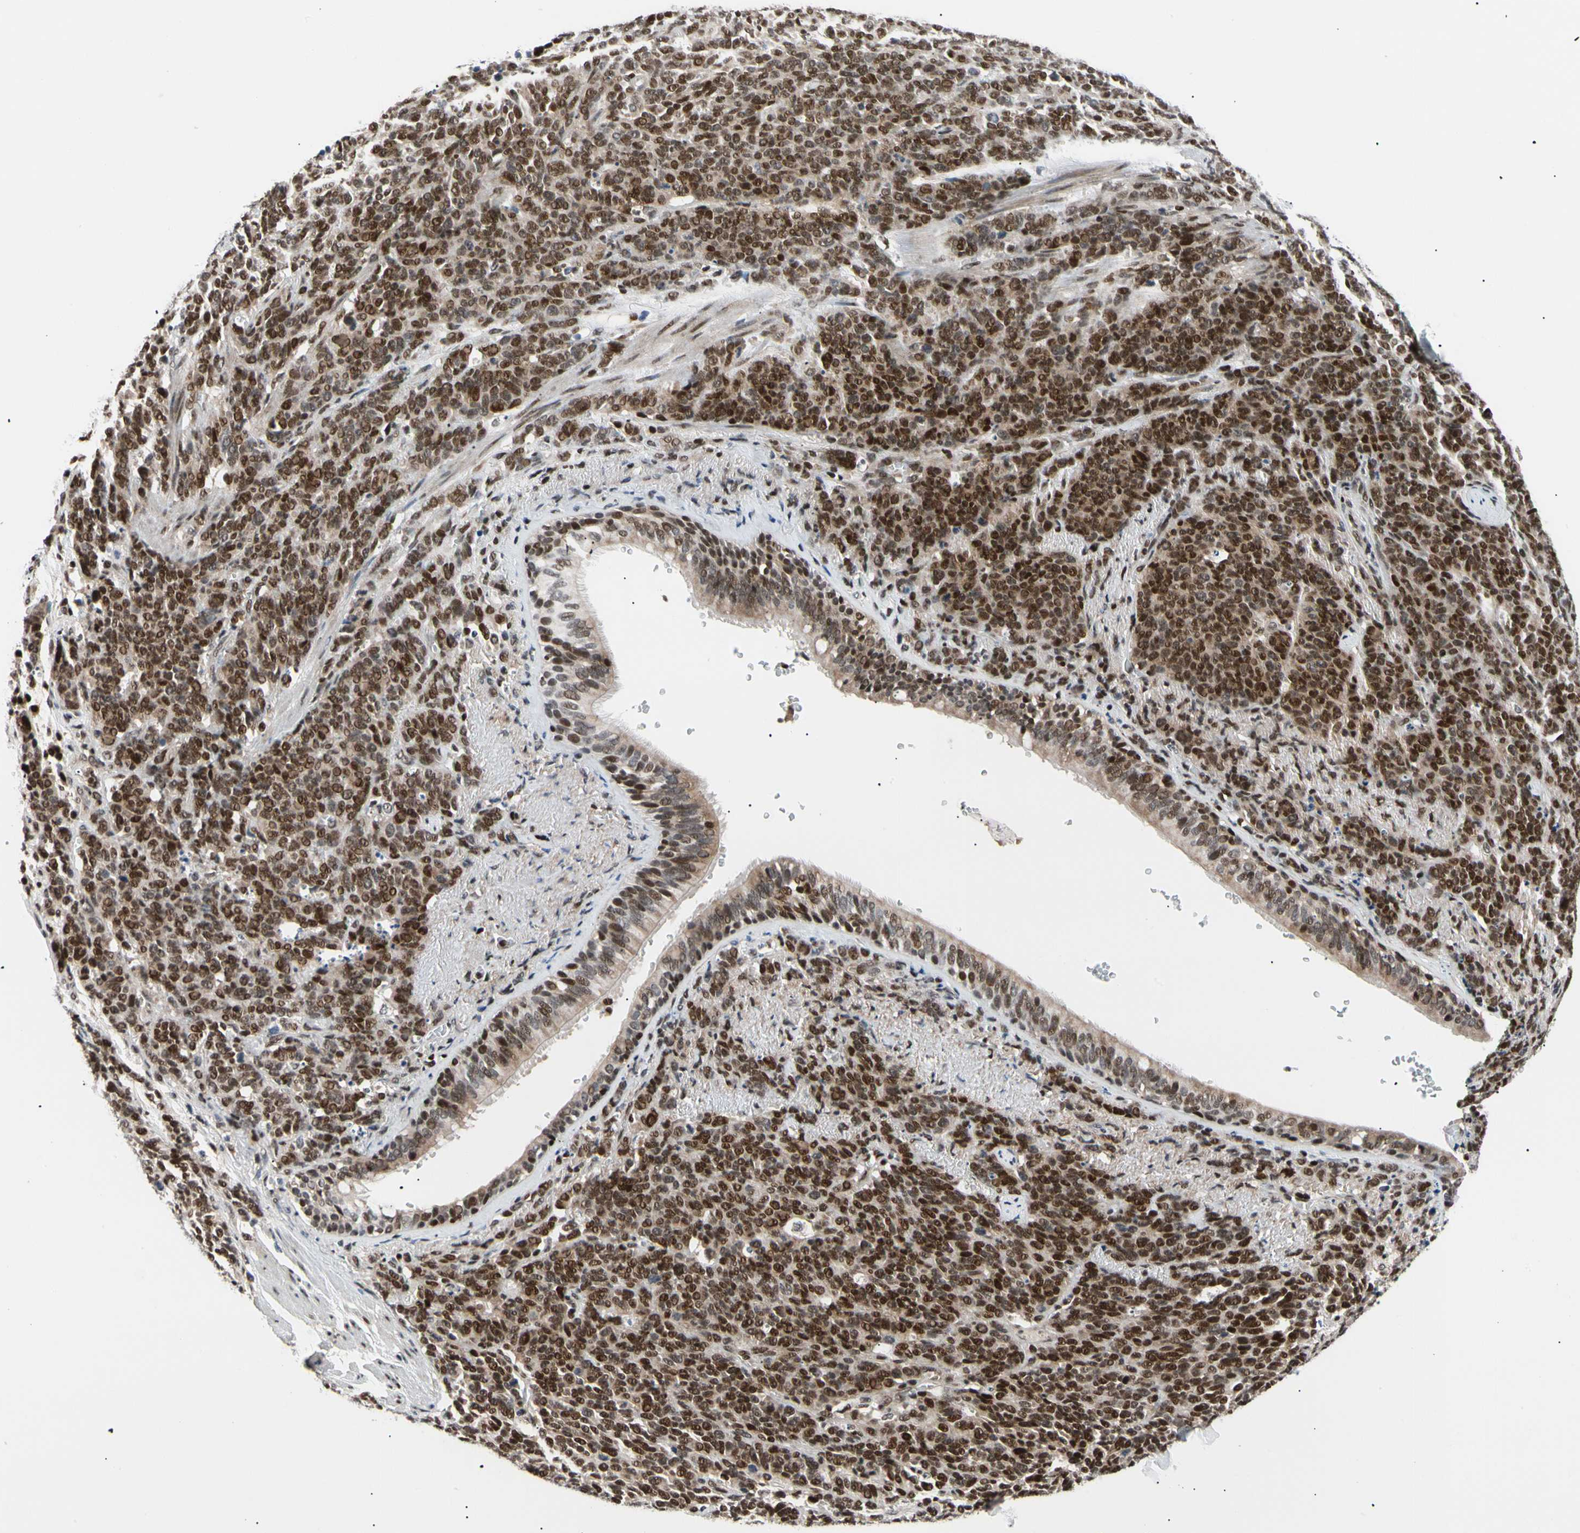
{"staining": {"intensity": "strong", "quantity": ">75%", "location": "nuclear"}, "tissue": "lung cancer", "cell_type": "Tumor cells", "image_type": "cancer", "snomed": [{"axis": "morphology", "description": "Neoplasm, malignant, NOS"}, {"axis": "topography", "description": "Lung"}], "caption": "Protein analysis of lung malignant neoplasm tissue exhibits strong nuclear expression in approximately >75% of tumor cells.", "gene": "E2F1", "patient": {"sex": "female", "age": 58}}